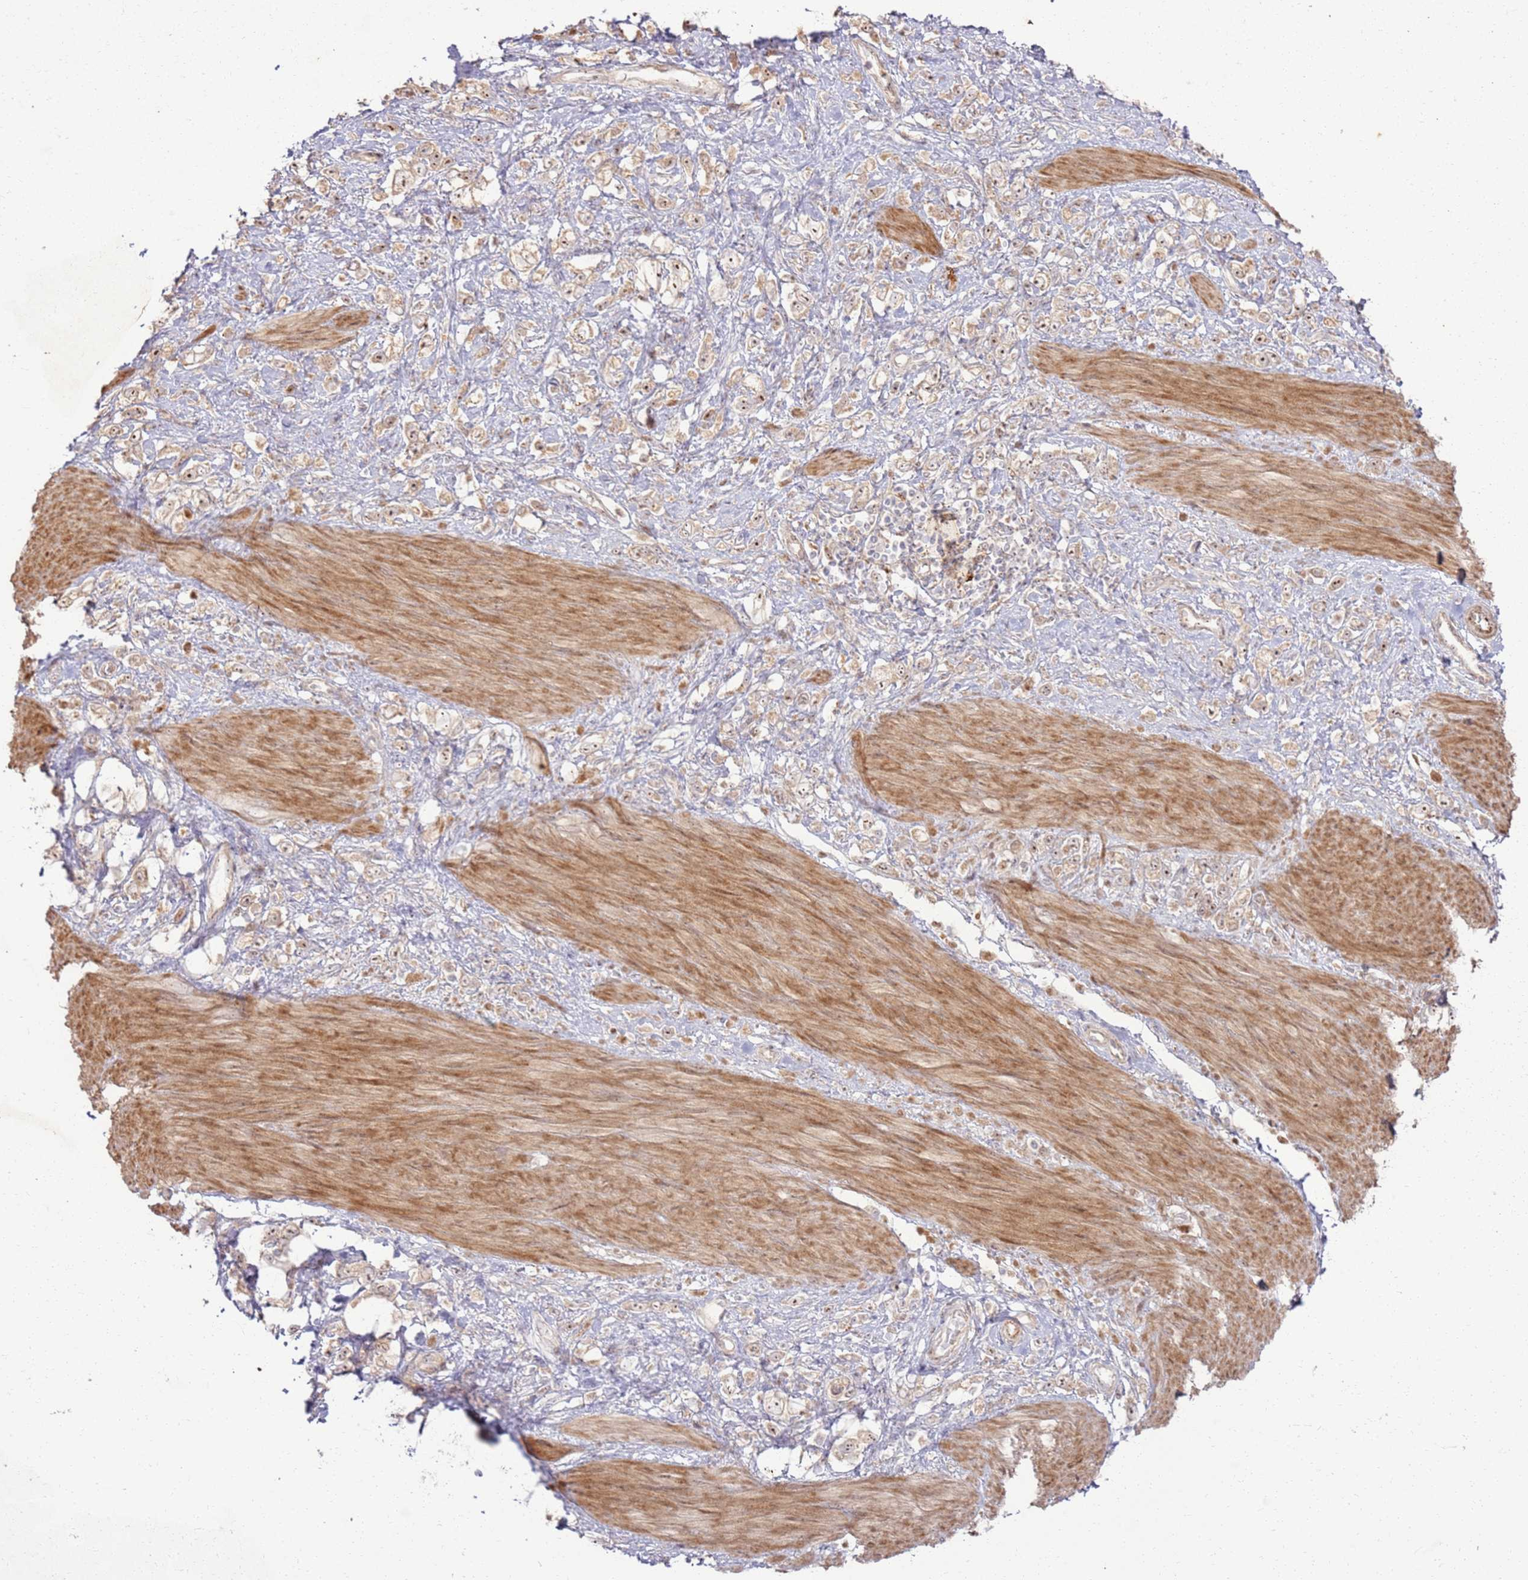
{"staining": {"intensity": "moderate", "quantity": "25%-75%", "location": "cytoplasmic/membranous,nuclear"}, "tissue": "stomach cancer", "cell_type": "Tumor cells", "image_type": "cancer", "snomed": [{"axis": "morphology", "description": "Adenocarcinoma, NOS"}, {"axis": "topography", "description": "Stomach"}], "caption": "Adenocarcinoma (stomach) stained with immunohistochemistry (IHC) shows moderate cytoplasmic/membranous and nuclear staining in approximately 25%-75% of tumor cells. (Brightfield microscopy of DAB IHC at high magnification).", "gene": "CNPY1", "patient": {"sex": "female", "age": 65}}